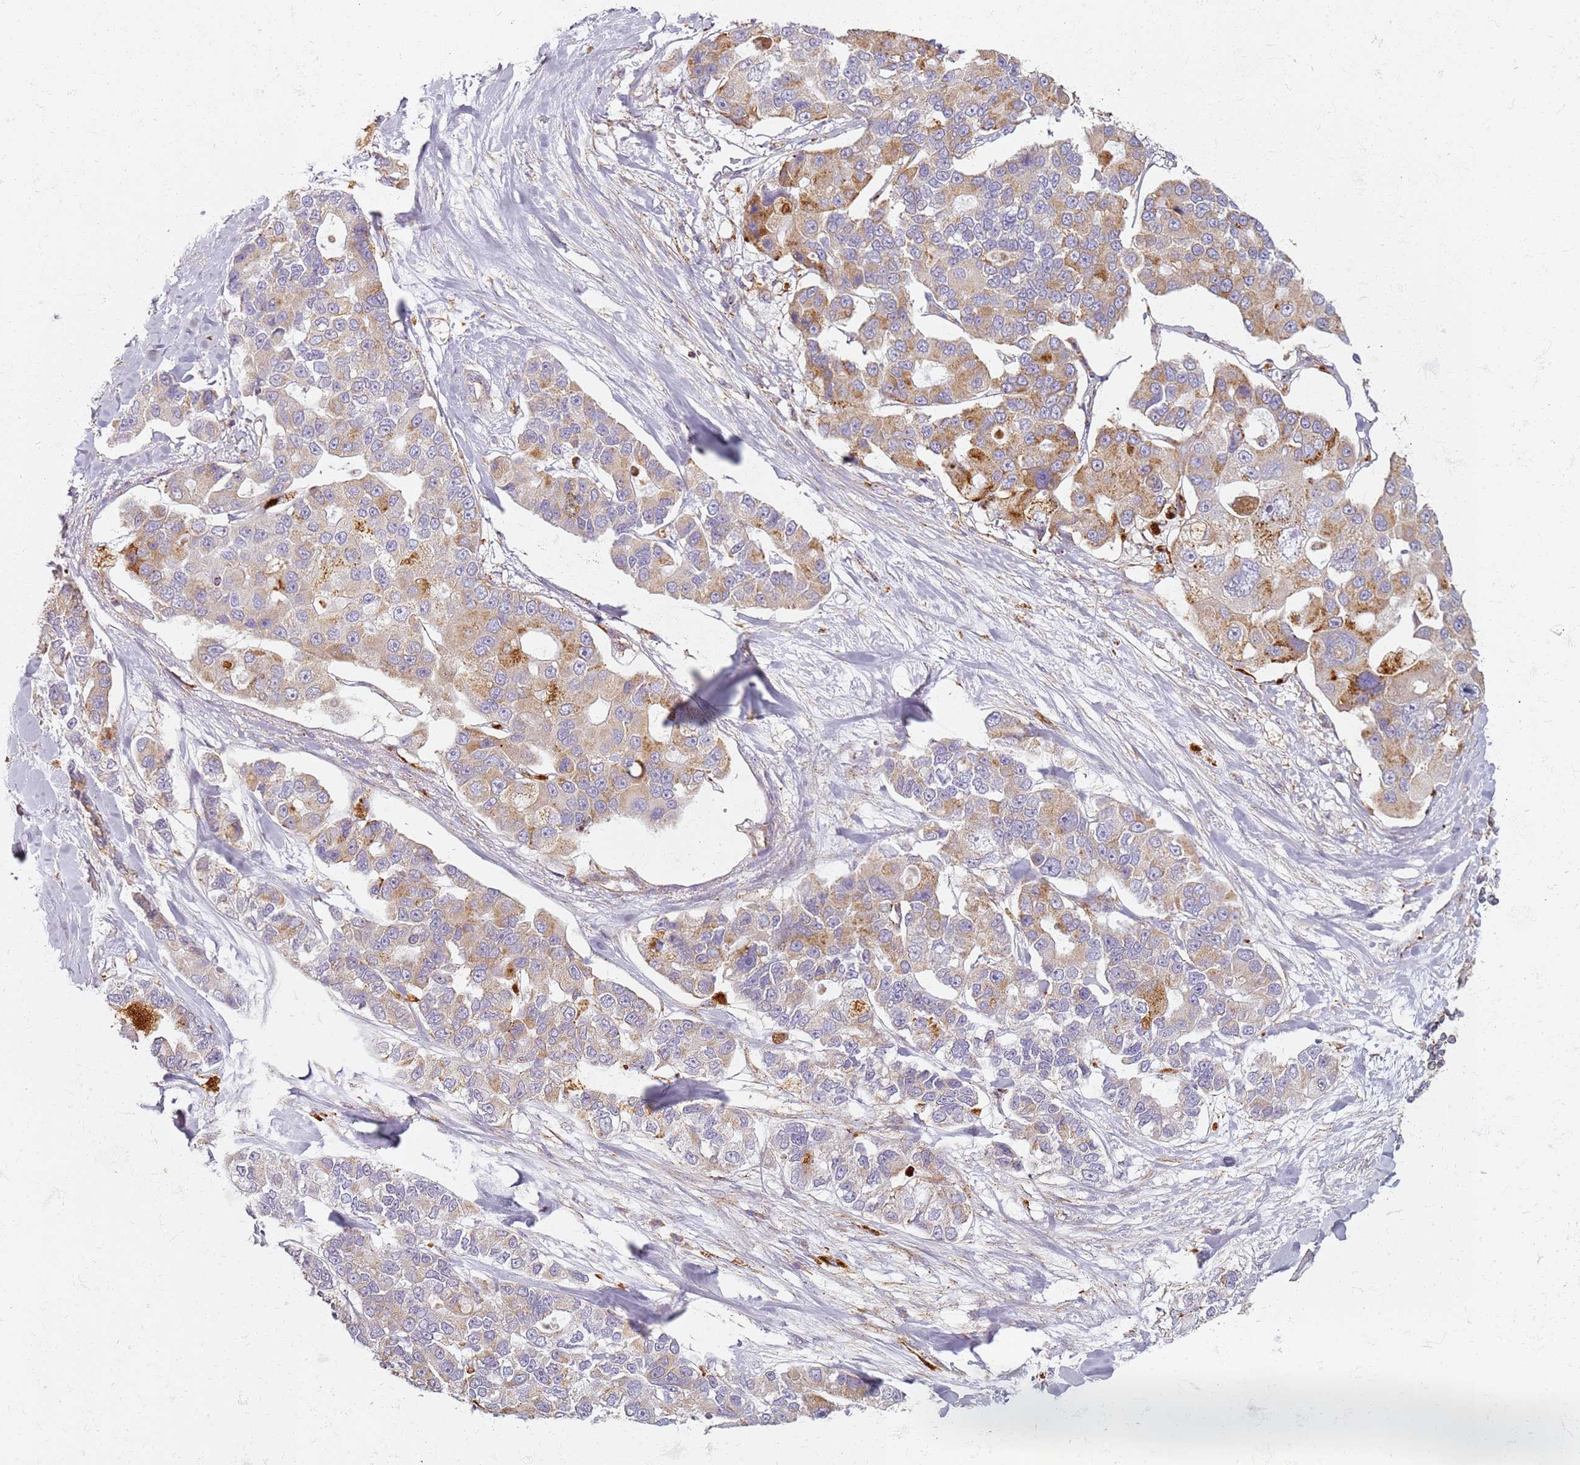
{"staining": {"intensity": "moderate", "quantity": ">75%", "location": "cytoplasmic/membranous"}, "tissue": "lung cancer", "cell_type": "Tumor cells", "image_type": "cancer", "snomed": [{"axis": "morphology", "description": "Adenocarcinoma, NOS"}, {"axis": "topography", "description": "Lung"}], "caption": "IHC image of neoplastic tissue: adenocarcinoma (lung) stained using immunohistochemistry displays medium levels of moderate protein expression localized specifically in the cytoplasmic/membranous of tumor cells, appearing as a cytoplasmic/membranous brown color.", "gene": "PROKR2", "patient": {"sex": "female", "age": 54}}